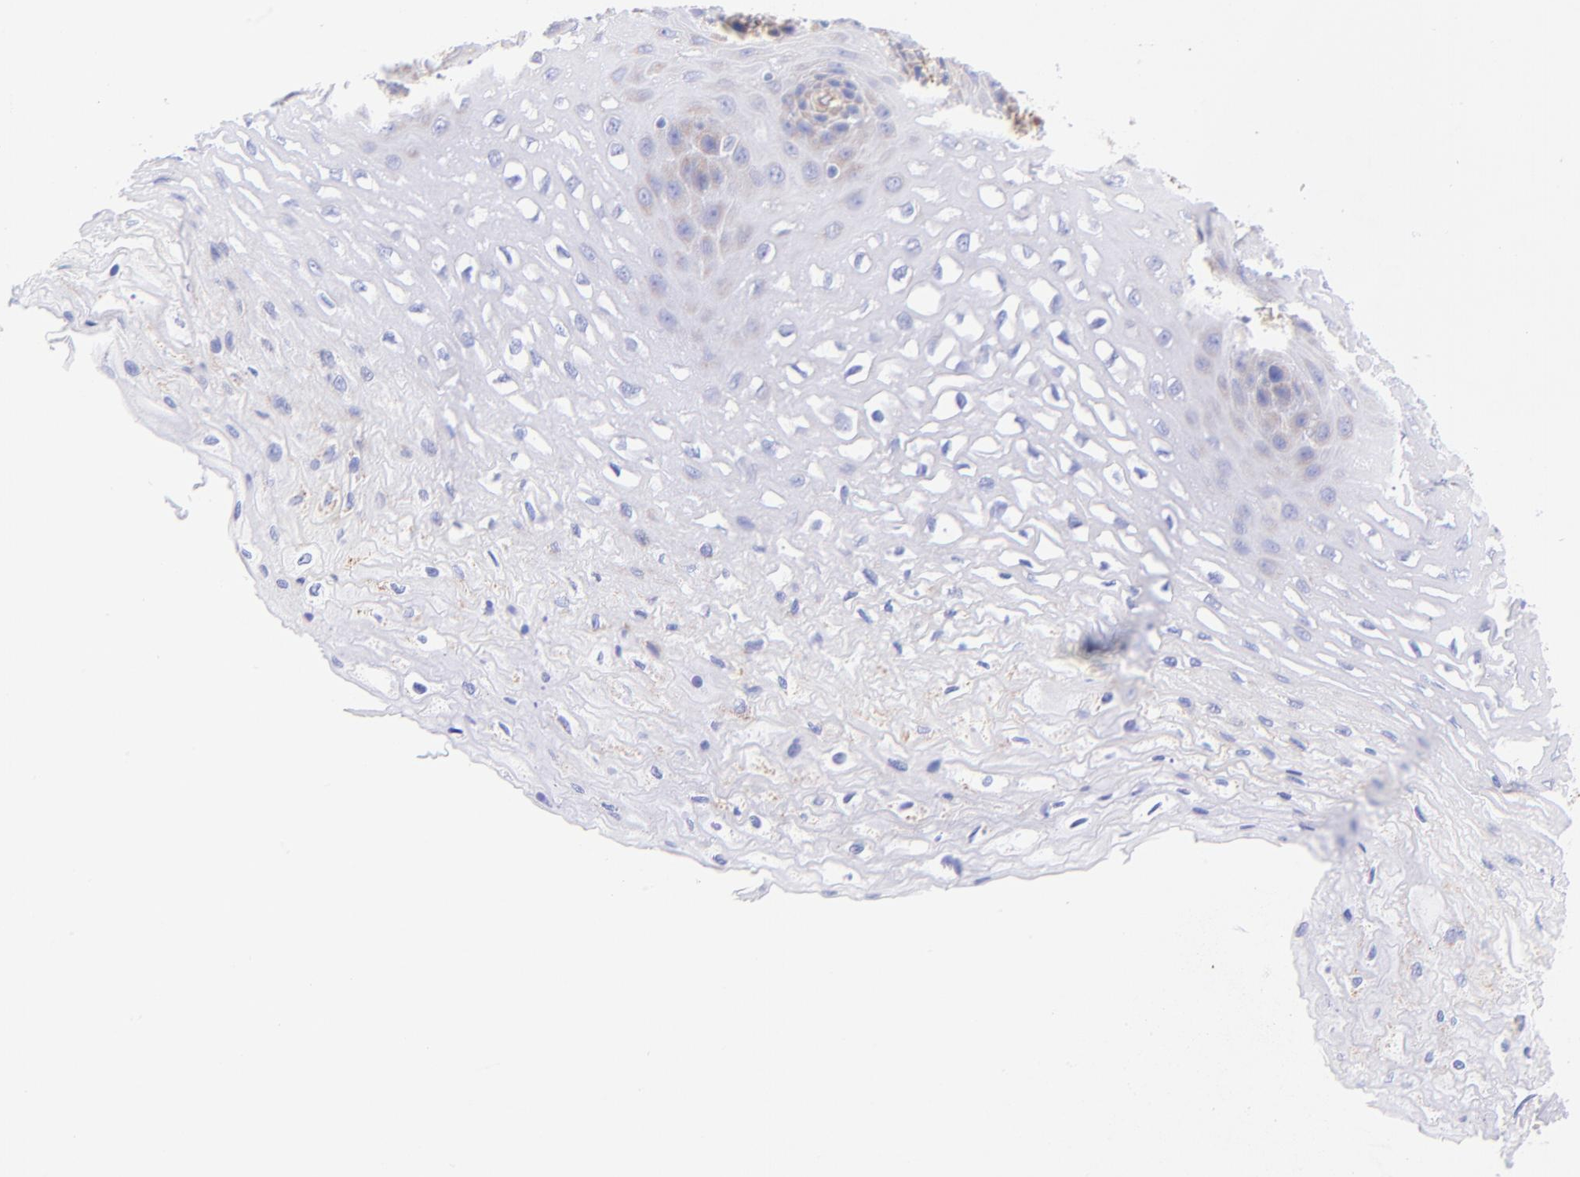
{"staining": {"intensity": "weak", "quantity": "<25%", "location": "cytoplasmic/membranous"}, "tissue": "esophagus", "cell_type": "Squamous epithelial cells", "image_type": "normal", "snomed": [{"axis": "morphology", "description": "Normal tissue, NOS"}, {"axis": "topography", "description": "Esophagus"}], "caption": "Human esophagus stained for a protein using IHC reveals no staining in squamous epithelial cells.", "gene": "SPARC", "patient": {"sex": "female", "age": 72}}